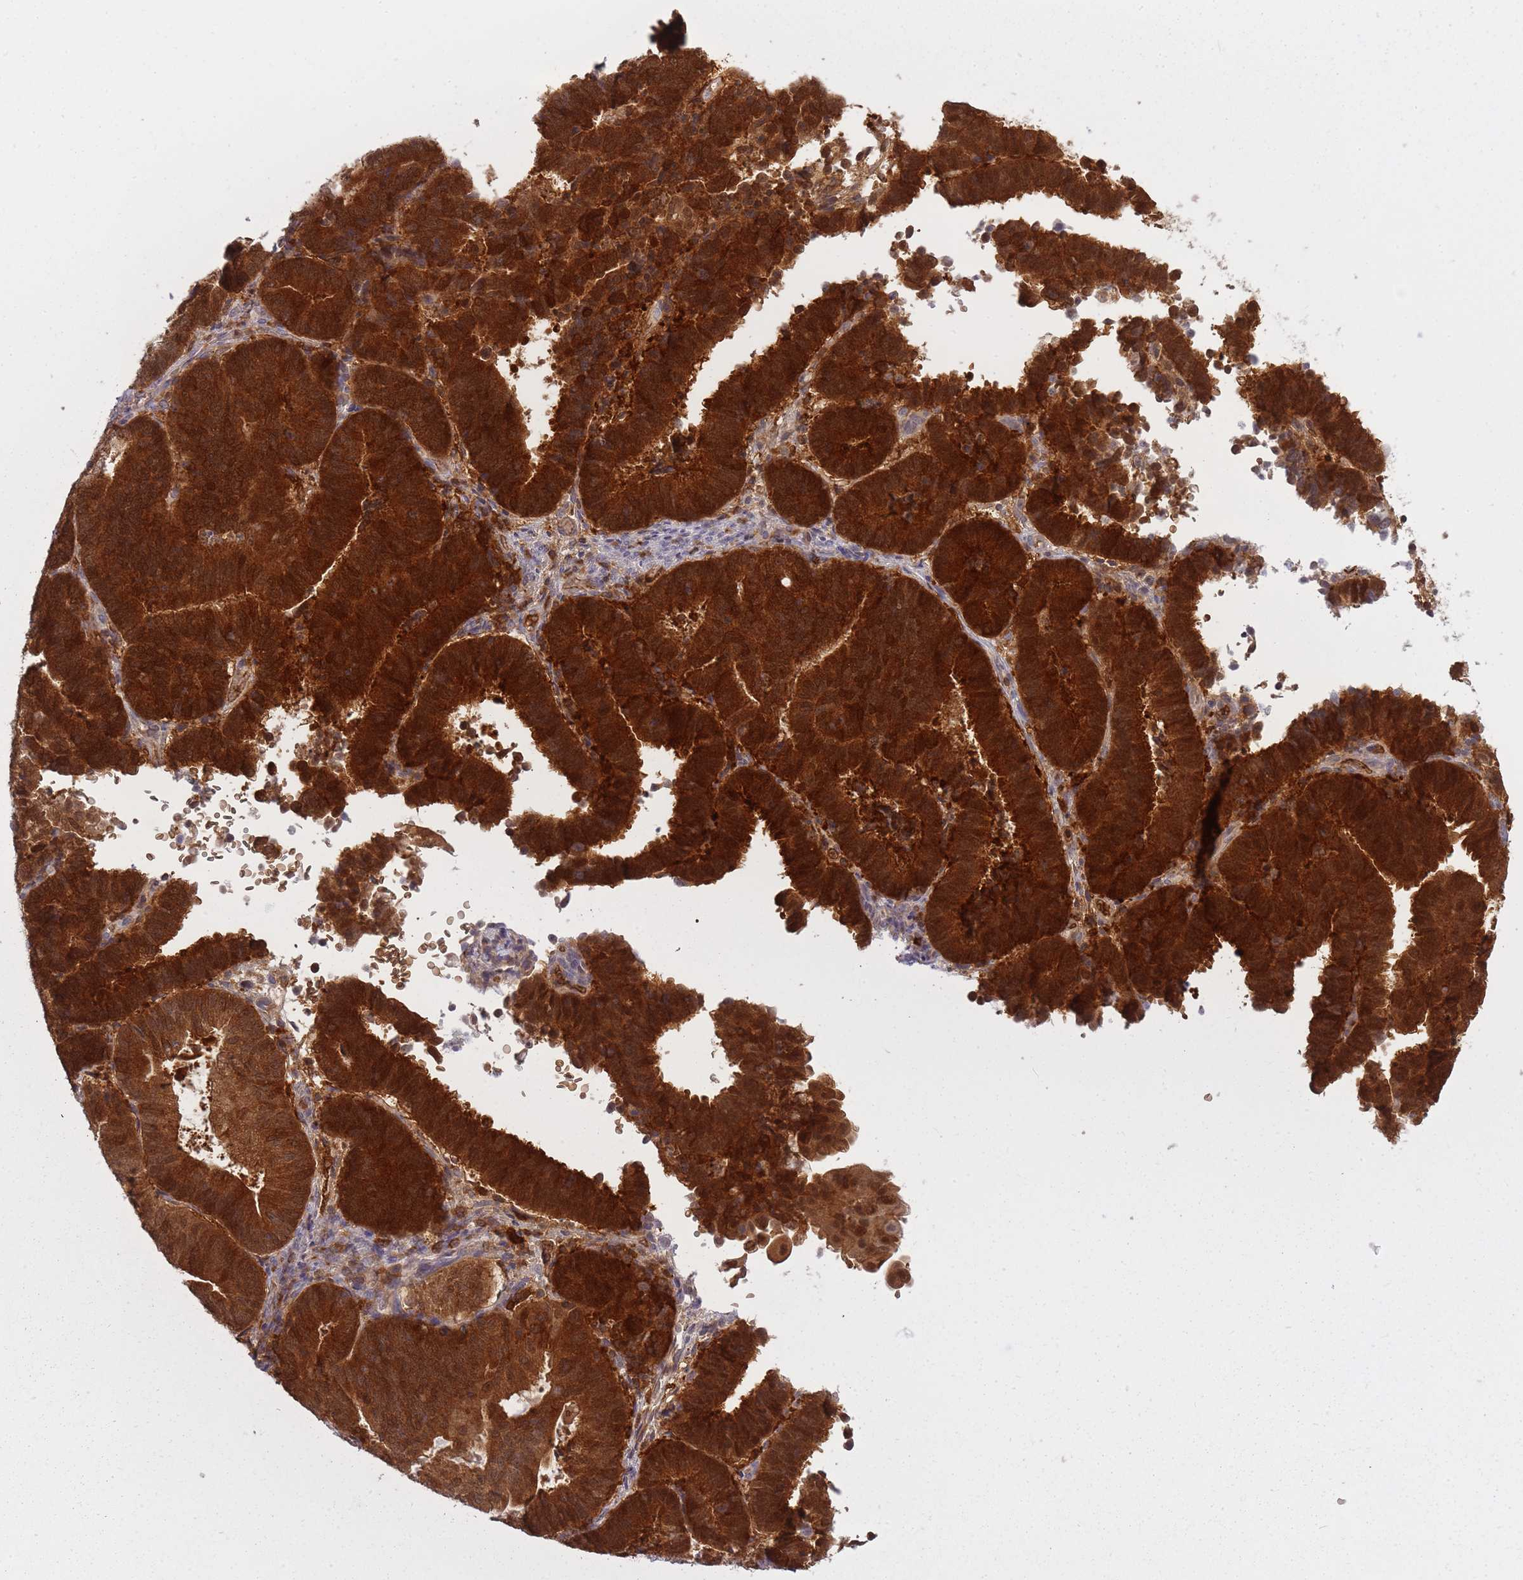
{"staining": {"intensity": "strong", "quantity": ">75%", "location": "cytoplasmic/membranous,nuclear"}, "tissue": "endometrial cancer", "cell_type": "Tumor cells", "image_type": "cancer", "snomed": [{"axis": "morphology", "description": "Adenocarcinoma, NOS"}, {"axis": "topography", "description": "Endometrium"}], "caption": "Tumor cells exhibit high levels of strong cytoplasmic/membranous and nuclear expression in about >75% of cells in adenocarcinoma (endometrial).", "gene": "CXorf38", "patient": {"sex": "female", "age": 70}}